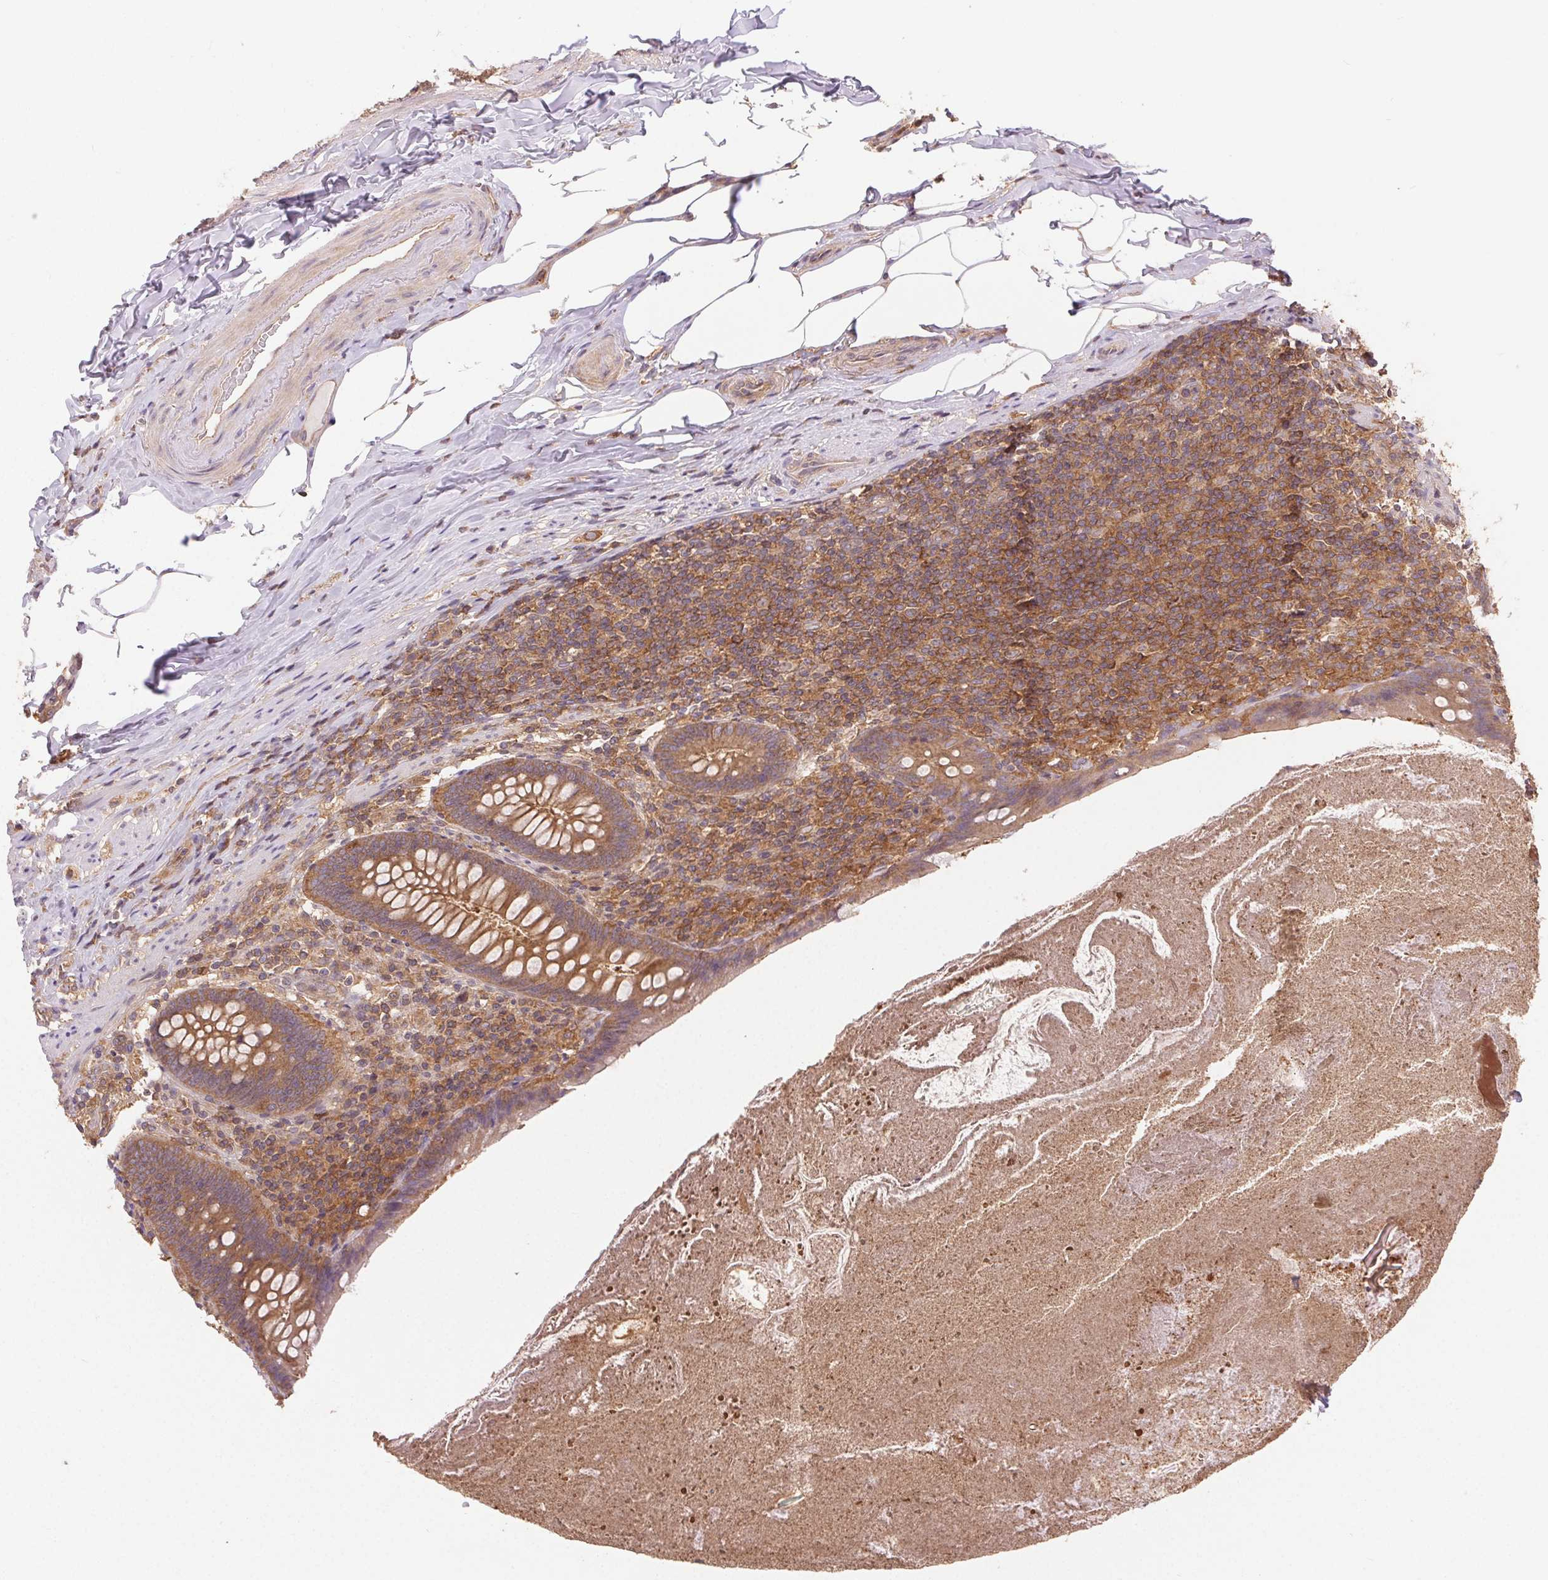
{"staining": {"intensity": "moderate", "quantity": ">75%", "location": "cytoplasmic/membranous"}, "tissue": "appendix", "cell_type": "Glandular cells", "image_type": "normal", "snomed": [{"axis": "morphology", "description": "Normal tissue, NOS"}, {"axis": "topography", "description": "Appendix"}], "caption": "Protein expression analysis of benign appendix displays moderate cytoplasmic/membranous staining in approximately >75% of glandular cells. Using DAB (brown) and hematoxylin (blue) stains, captured at high magnification using brightfield microscopy.", "gene": "GDI1", "patient": {"sex": "male", "age": 47}}